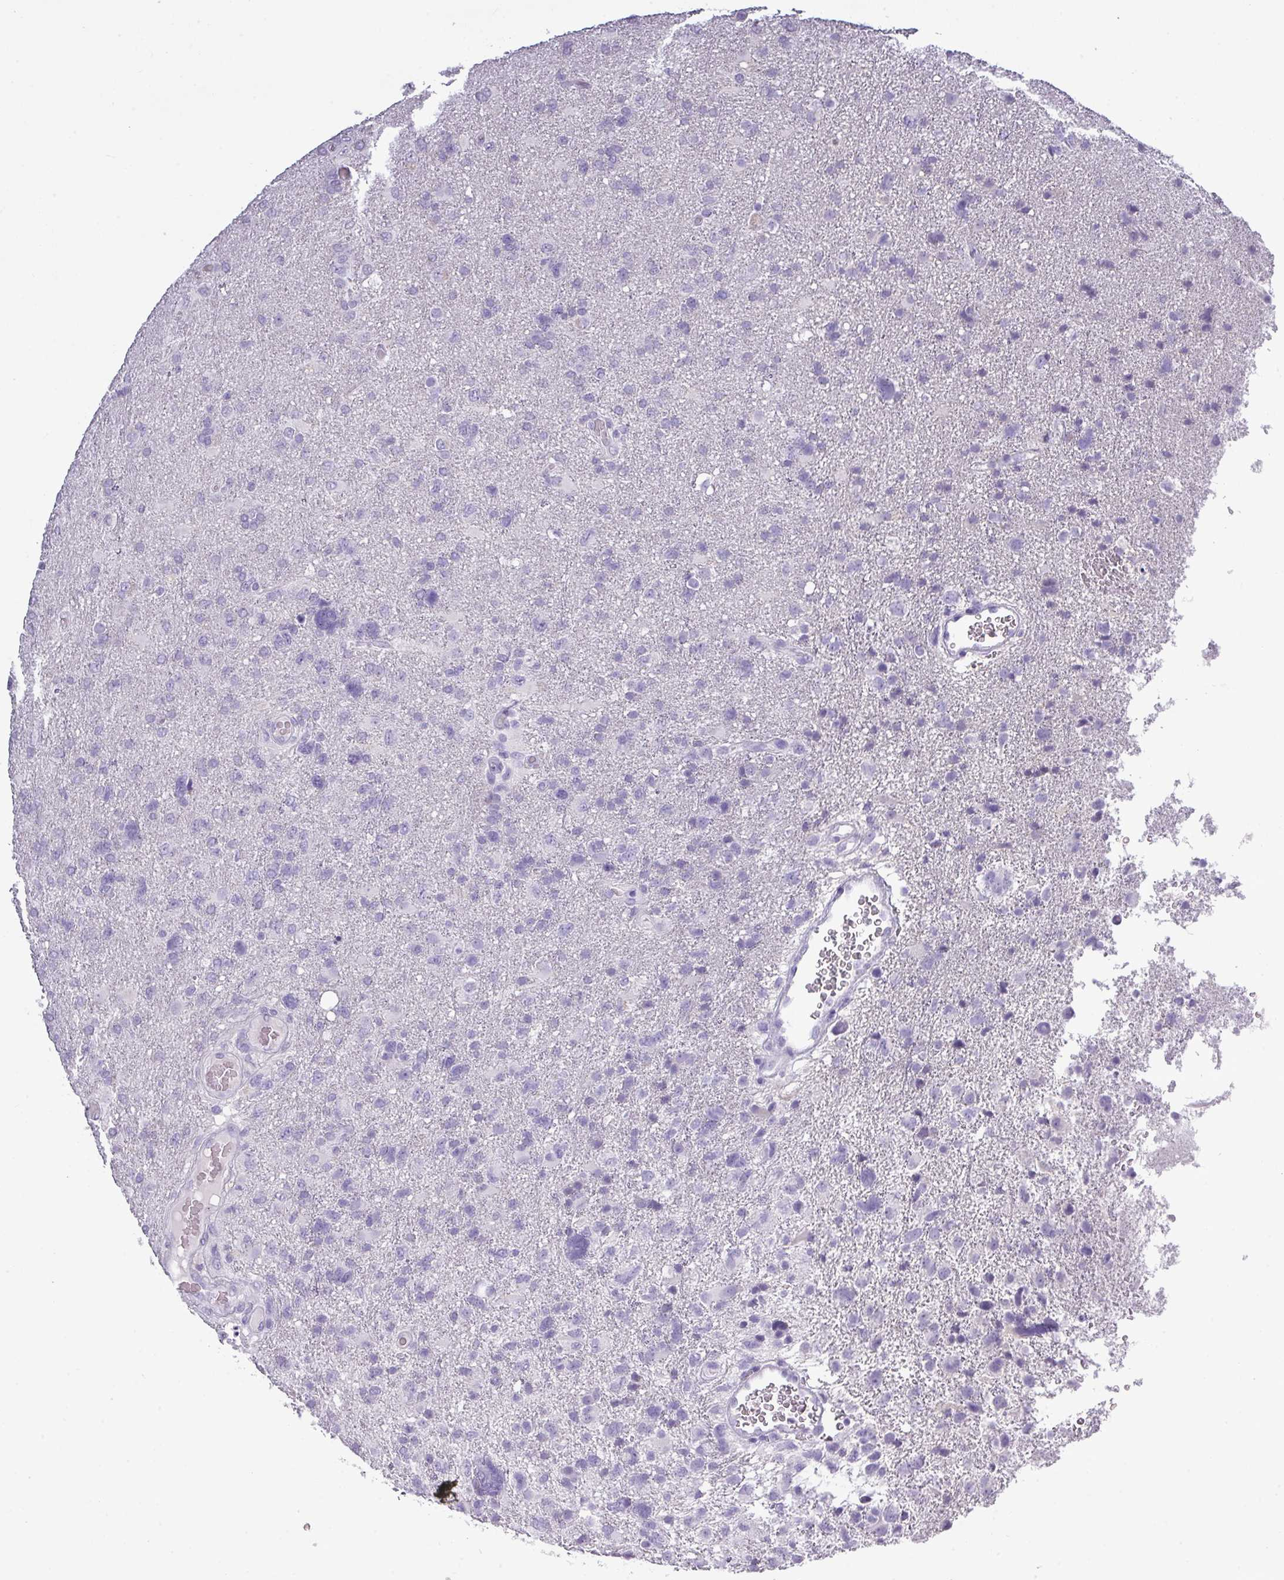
{"staining": {"intensity": "negative", "quantity": "none", "location": "none"}, "tissue": "glioma", "cell_type": "Tumor cells", "image_type": "cancer", "snomed": [{"axis": "morphology", "description": "Glioma, malignant, High grade"}, {"axis": "topography", "description": "Brain"}], "caption": "Tumor cells show no significant expression in malignant glioma (high-grade).", "gene": "TMEM91", "patient": {"sex": "male", "age": 61}}